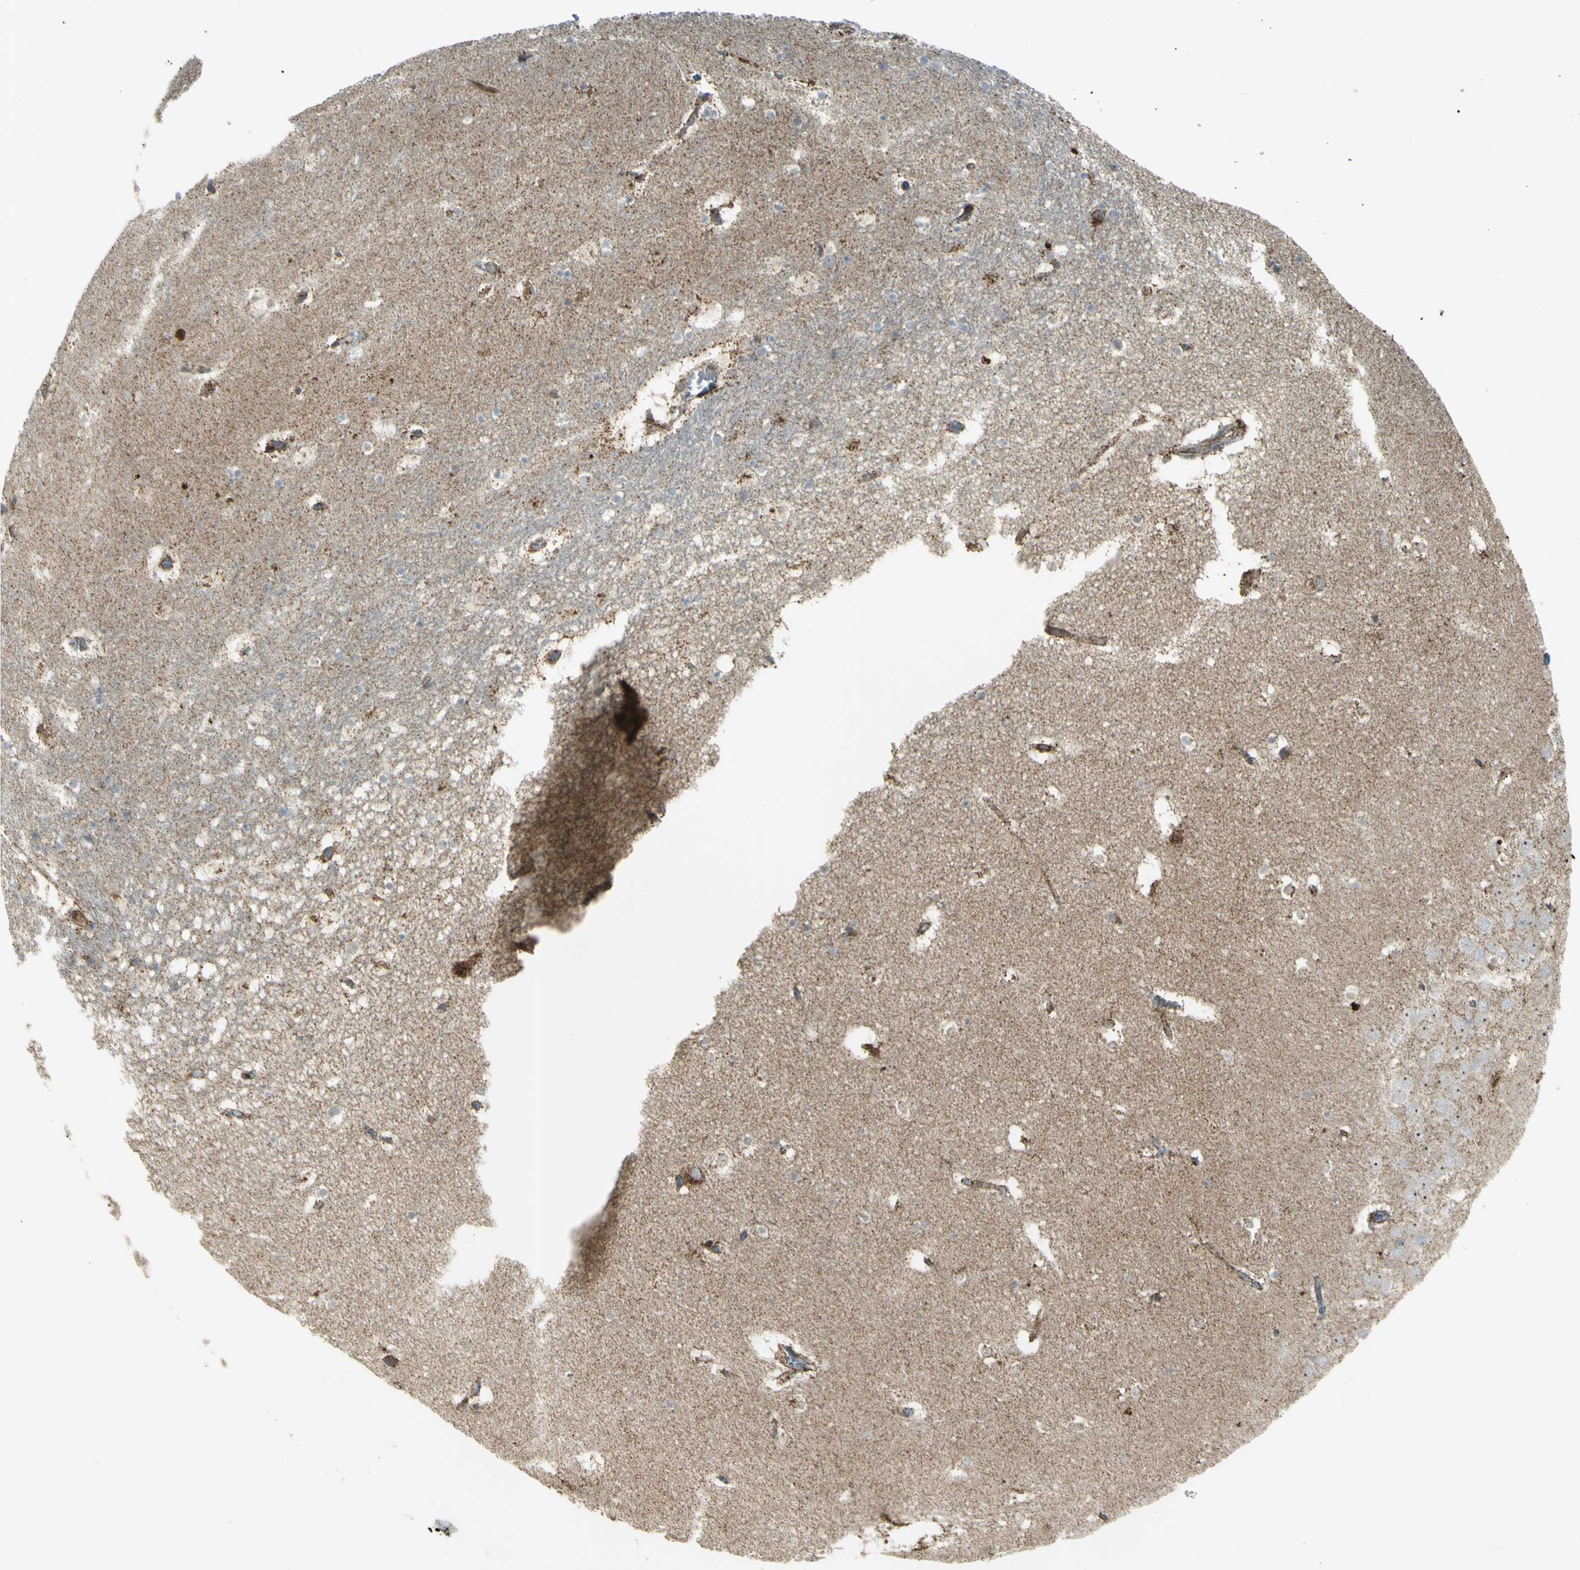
{"staining": {"intensity": "strong", "quantity": "<25%", "location": "cytoplasmic/membranous"}, "tissue": "hippocampus", "cell_type": "Glial cells", "image_type": "normal", "snomed": [{"axis": "morphology", "description": "Normal tissue, NOS"}, {"axis": "topography", "description": "Hippocampus"}], "caption": "Hippocampus stained with DAB (3,3'-diaminobenzidine) IHC exhibits medium levels of strong cytoplasmic/membranous staining in about <25% of glial cells.", "gene": "CYB5R1", "patient": {"sex": "male", "age": 45}}